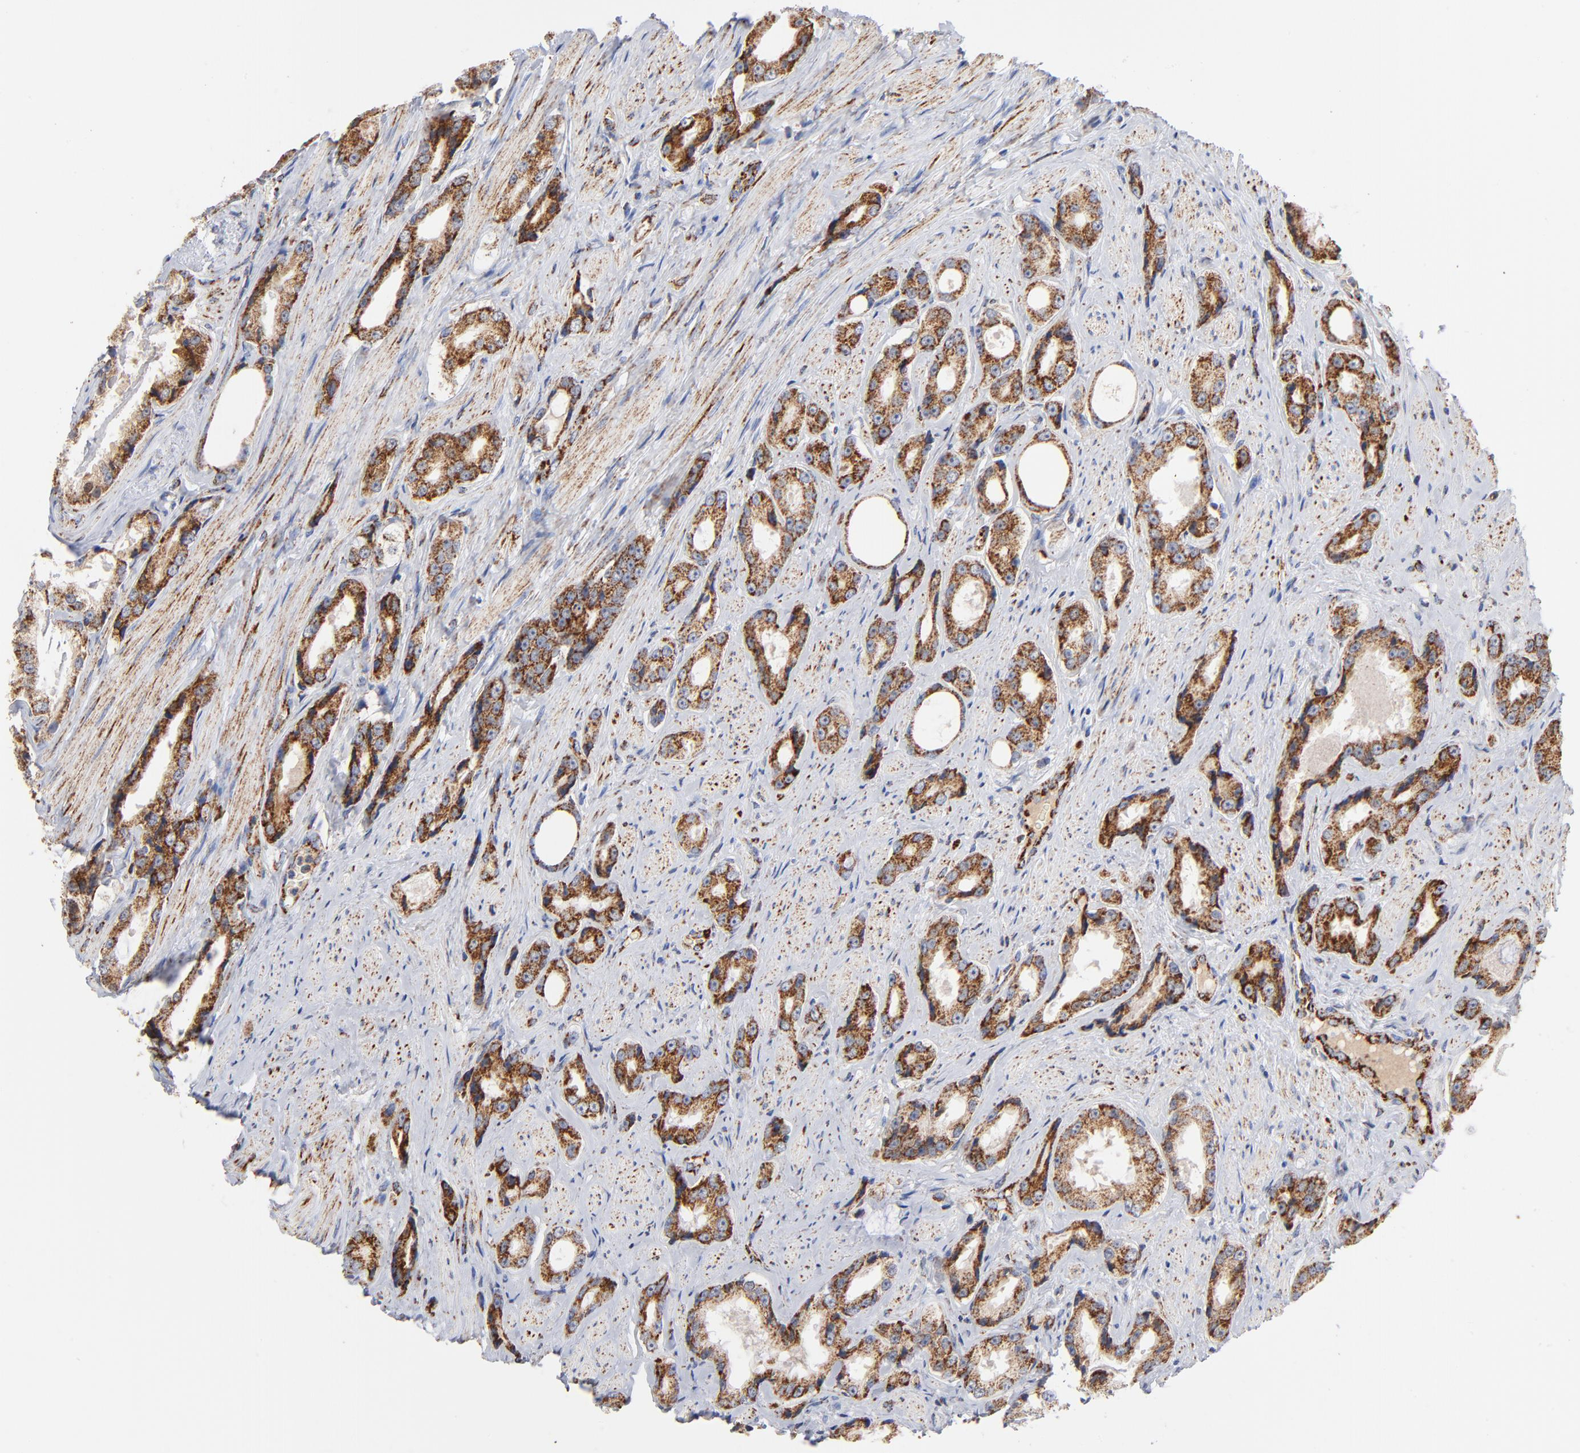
{"staining": {"intensity": "strong", "quantity": ">75%", "location": "cytoplasmic/membranous"}, "tissue": "prostate cancer", "cell_type": "Tumor cells", "image_type": "cancer", "snomed": [{"axis": "morphology", "description": "Adenocarcinoma, Medium grade"}, {"axis": "topography", "description": "Prostate"}], "caption": "Tumor cells exhibit high levels of strong cytoplasmic/membranous staining in approximately >75% of cells in human prostate cancer (medium-grade adenocarcinoma).", "gene": "DIABLO", "patient": {"sex": "male", "age": 60}}